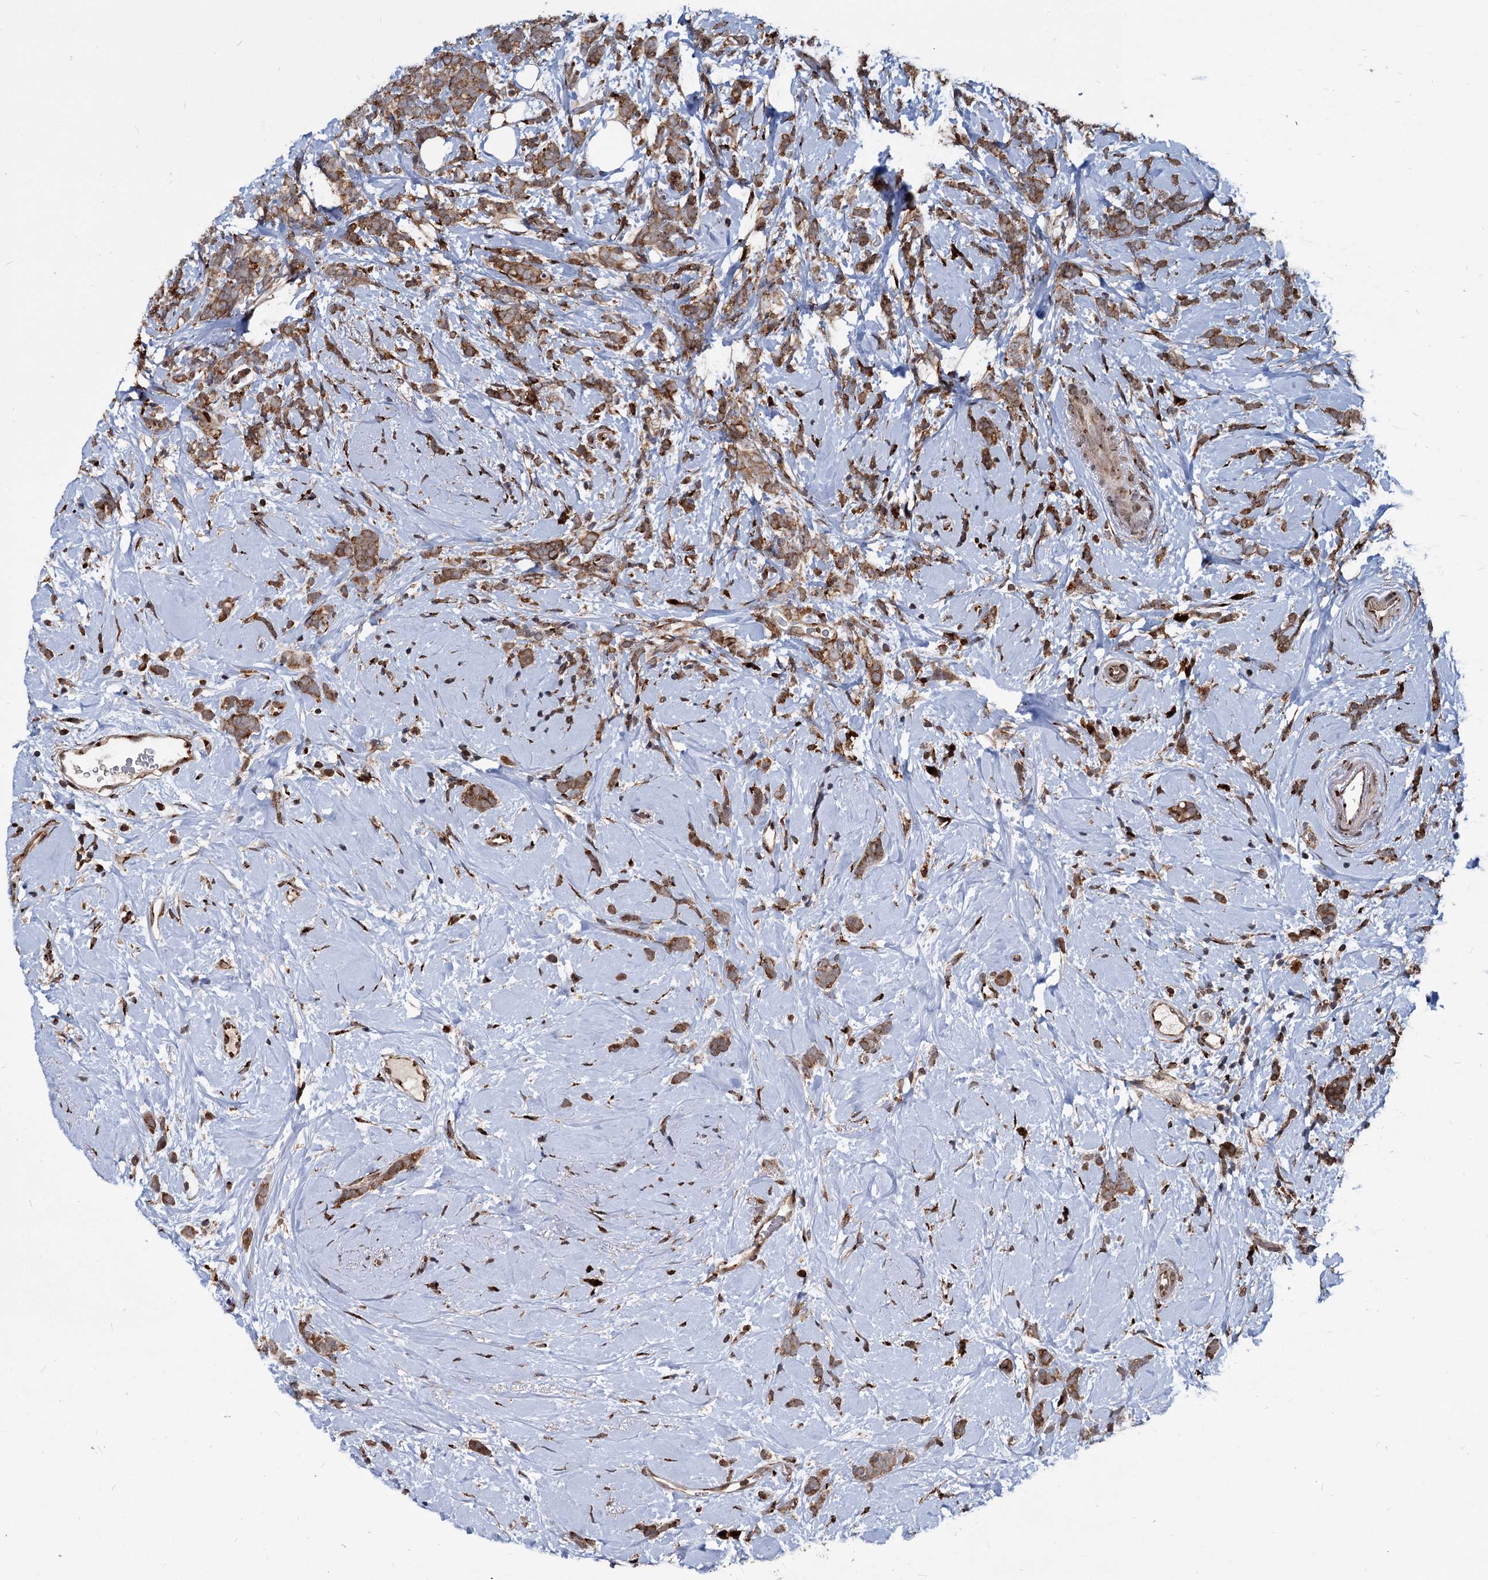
{"staining": {"intensity": "moderate", "quantity": ">75%", "location": "cytoplasmic/membranous"}, "tissue": "breast cancer", "cell_type": "Tumor cells", "image_type": "cancer", "snomed": [{"axis": "morphology", "description": "Lobular carcinoma"}, {"axis": "topography", "description": "Breast"}], "caption": "Lobular carcinoma (breast) stained with DAB immunohistochemistry displays medium levels of moderate cytoplasmic/membranous expression in about >75% of tumor cells. The staining was performed using DAB, with brown indicating positive protein expression. Nuclei are stained blue with hematoxylin.", "gene": "SAAL1", "patient": {"sex": "female", "age": 58}}